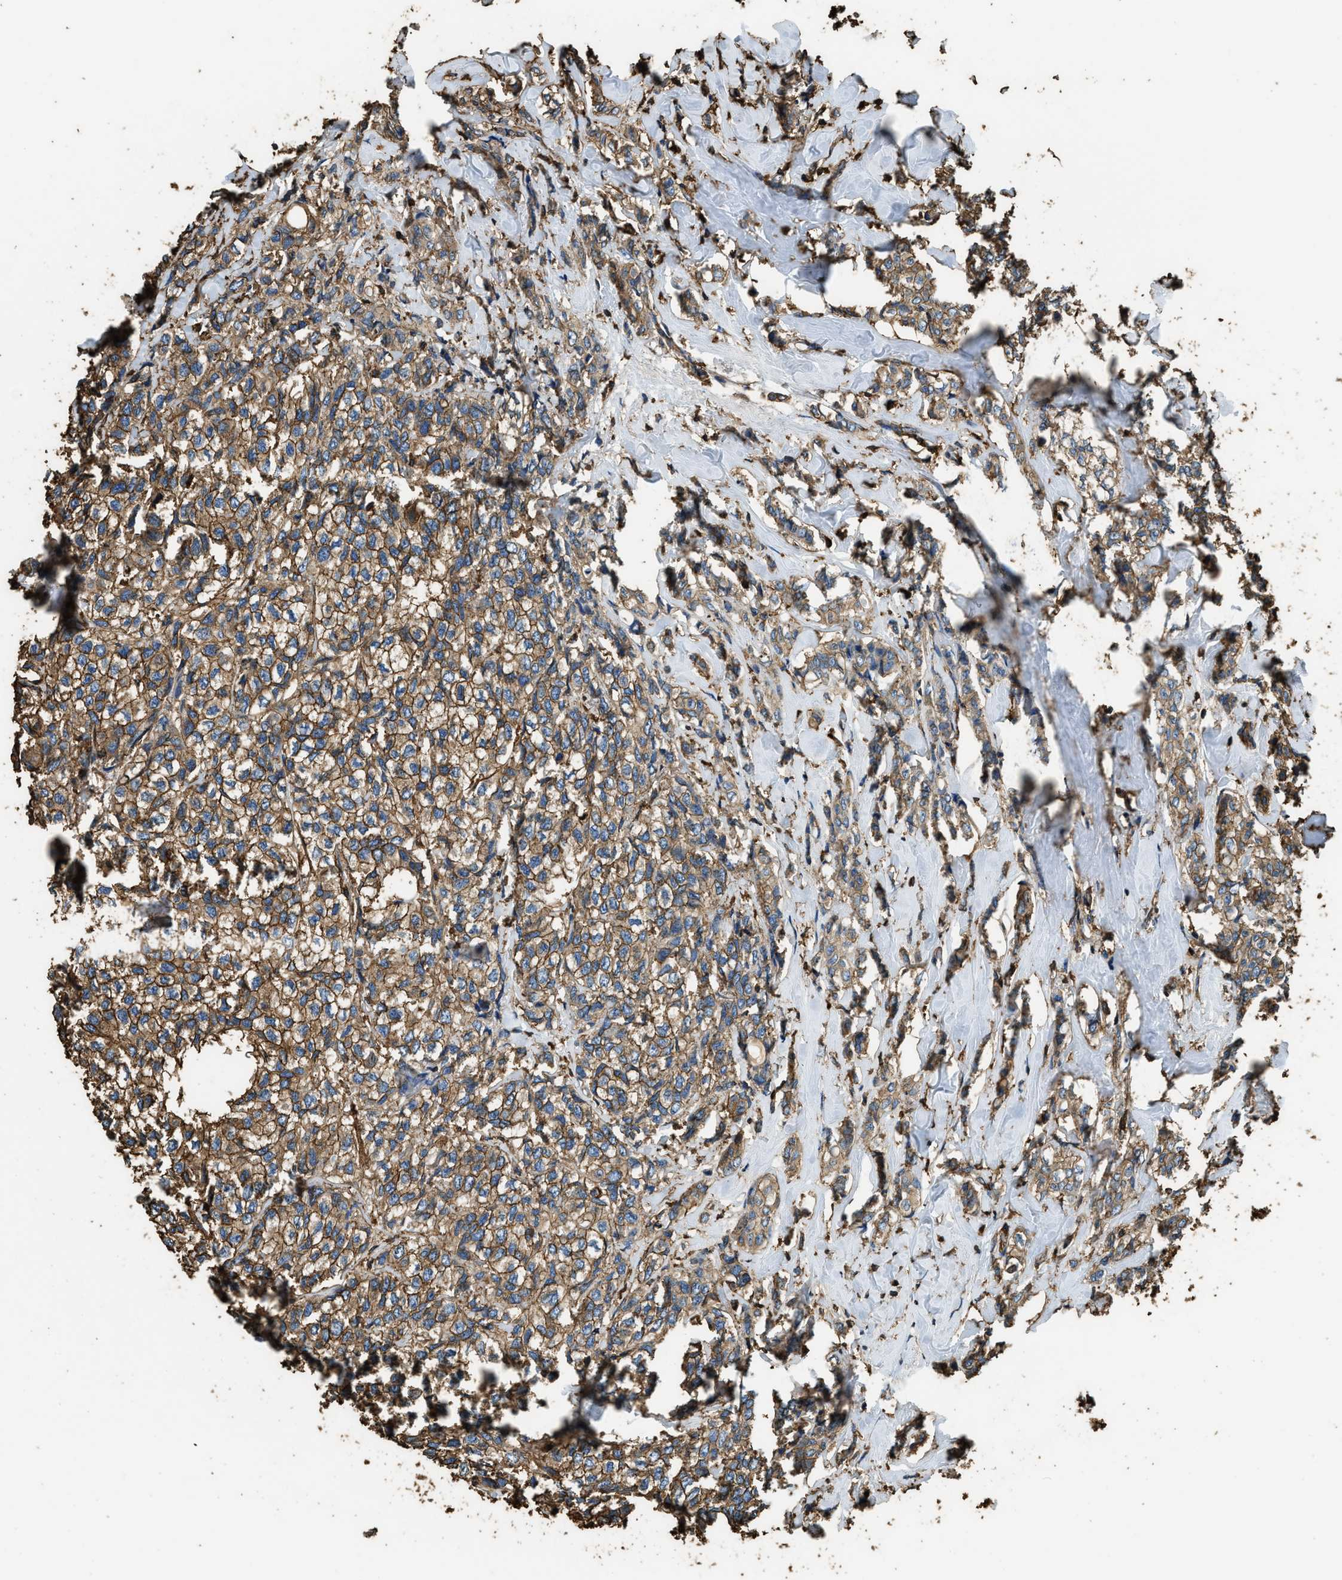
{"staining": {"intensity": "moderate", "quantity": ">75%", "location": "cytoplasmic/membranous"}, "tissue": "breast cancer", "cell_type": "Tumor cells", "image_type": "cancer", "snomed": [{"axis": "morphology", "description": "Lobular carcinoma"}, {"axis": "topography", "description": "Breast"}], "caption": "Immunohistochemical staining of lobular carcinoma (breast) shows medium levels of moderate cytoplasmic/membranous expression in approximately >75% of tumor cells.", "gene": "ACCS", "patient": {"sex": "female", "age": 60}}